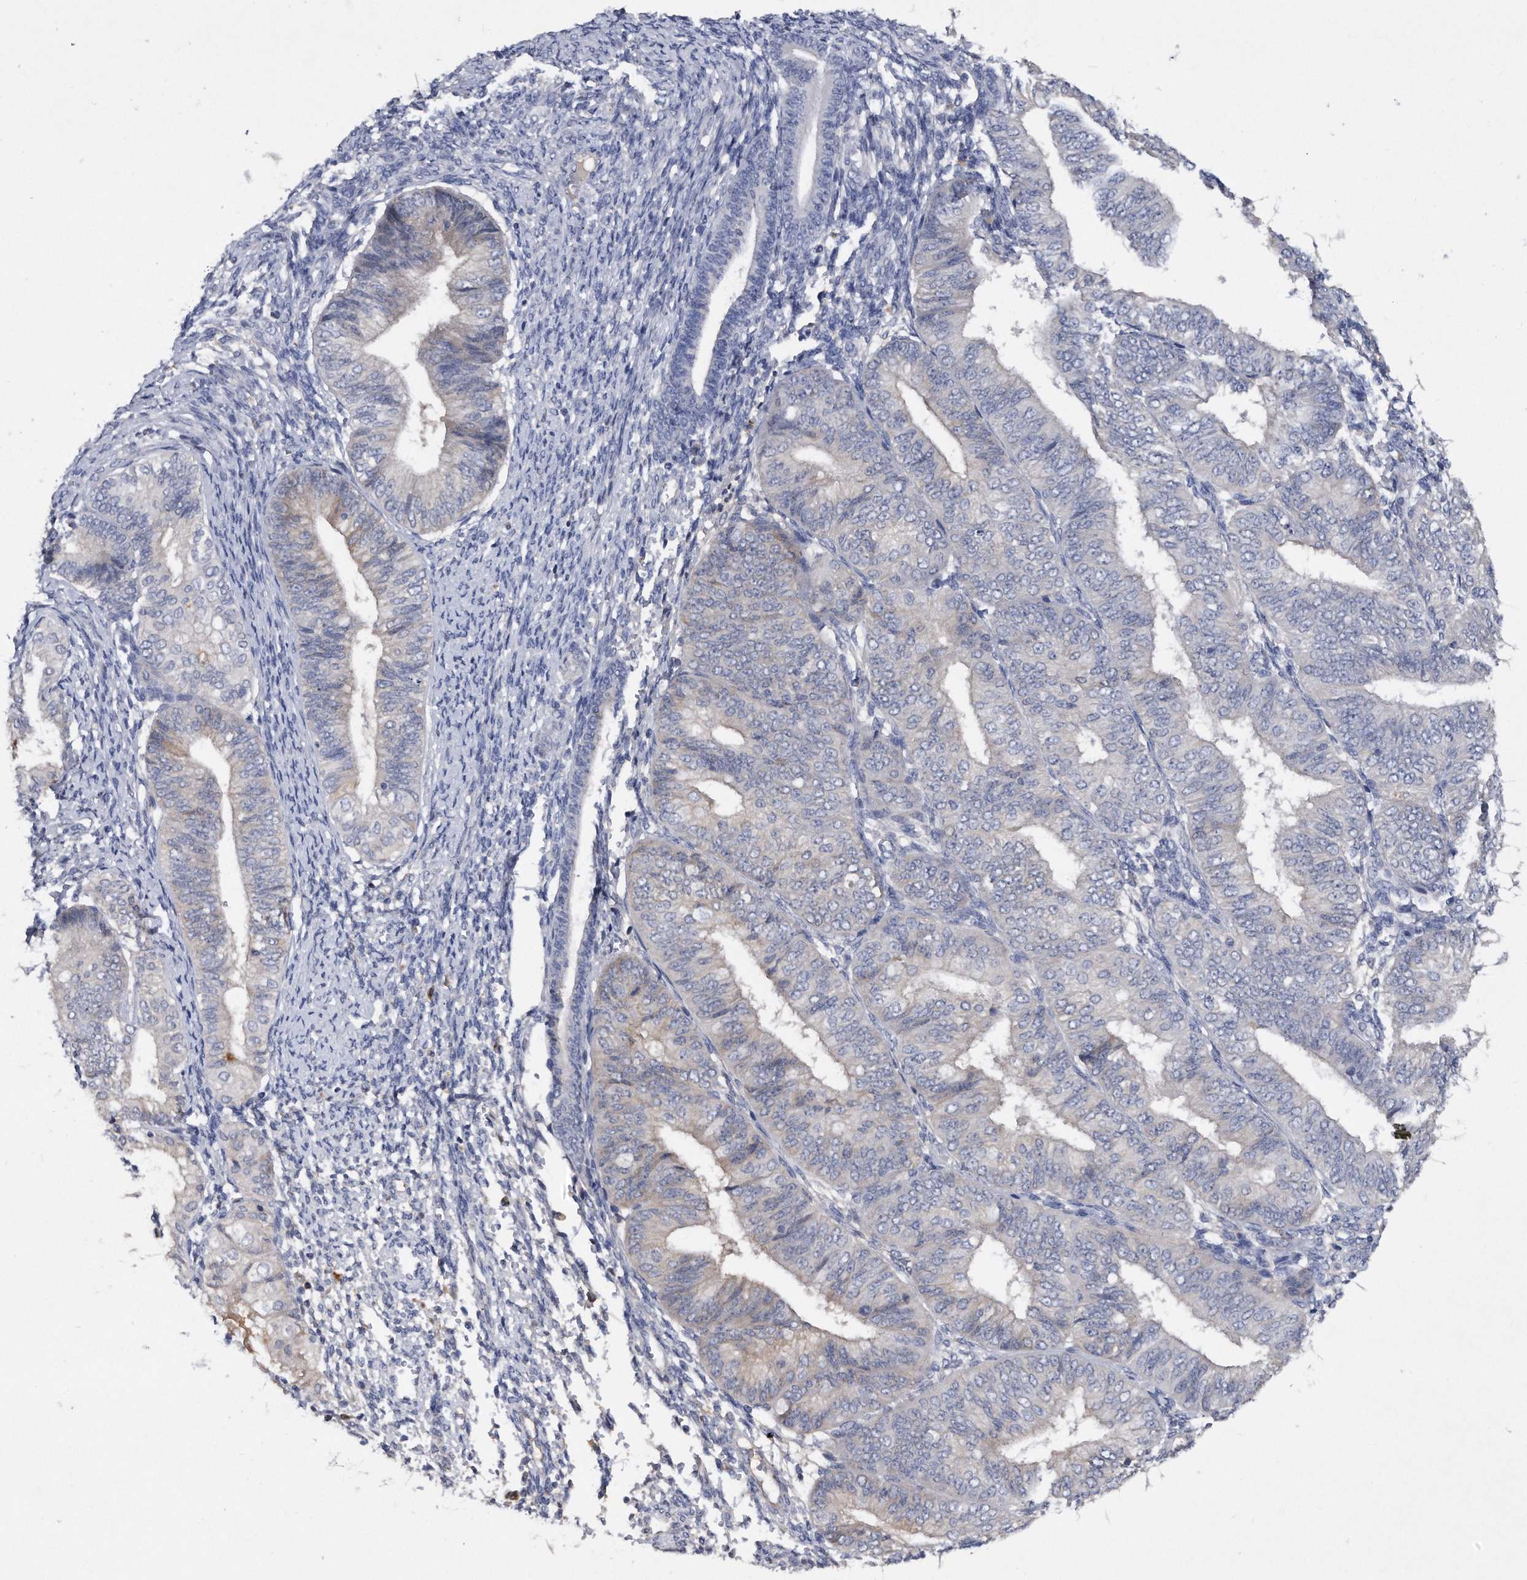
{"staining": {"intensity": "negative", "quantity": "none", "location": "none"}, "tissue": "endometrial cancer", "cell_type": "Tumor cells", "image_type": "cancer", "snomed": [{"axis": "morphology", "description": "Adenocarcinoma, NOS"}, {"axis": "topography", "description": "Endometrium"}], "caption": "Human endometrial cancer stained for a protein using immunohistochemistry displays no positivity in tumor cells.", "gene": "ASNS", "patient": {"sex": "female", "age": 58}}